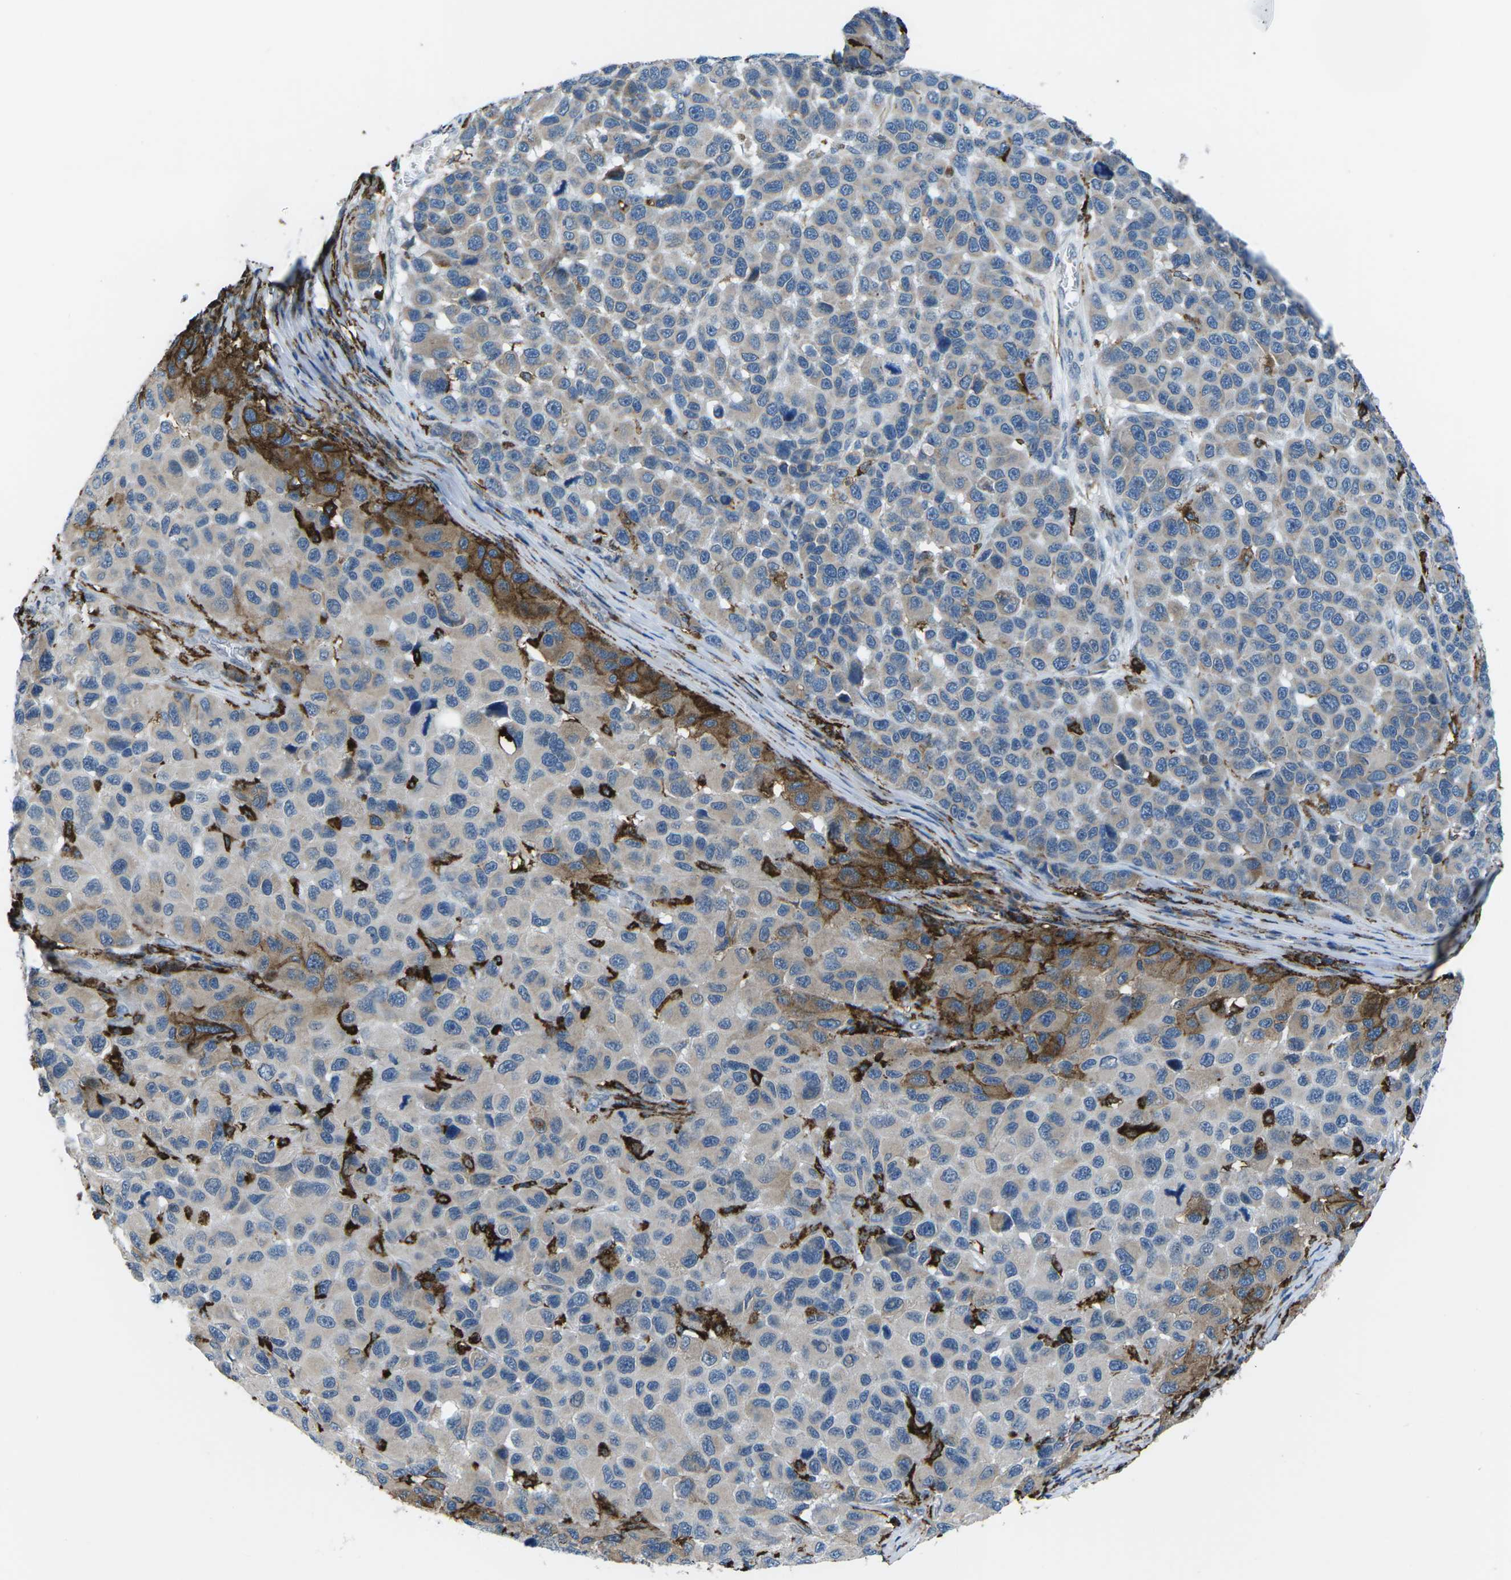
{"staining": {"intensity": "weak", "quantity": "25%-75%", "location": "cytoplasmic/membranous"}, "tissue": "melanoma", "cell_type": "Tumor cells", "image_type": "cancer", "snomed": [{"axis": "morphology", "description": "Malignant melanoma, NOS"}, {"axis": "topography", "description": "Skin"}], "caption": "Immunohistochemistry (IHC) micrograph of human melanoma stained for a protein (brown), which exhibits low levels of weak cytoplasmic/membranous staining in about 25%-75% of tumor cells.", "gene": "PTPN1", "patient": {"sex": "male", "age": 53}}